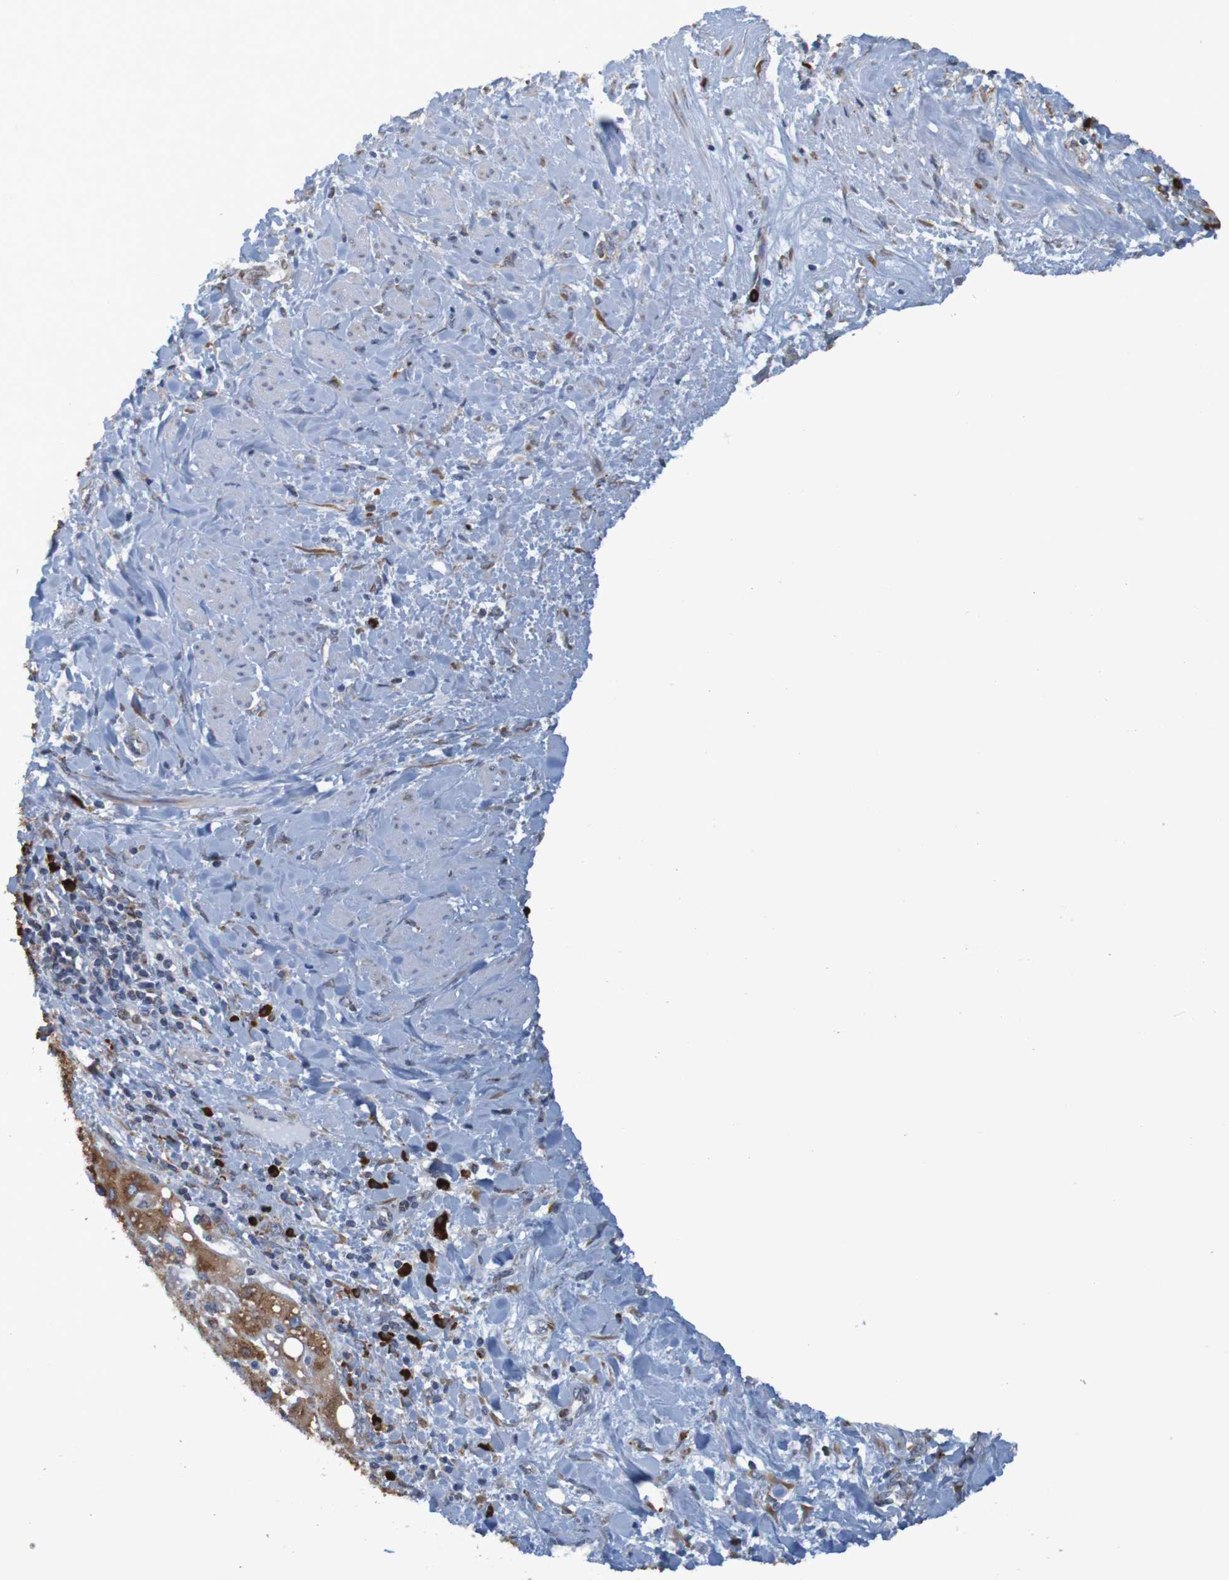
{"staining": {"intensity": "weak", "quantity": "25%-75%", "location": "cytoplasmic/membranous"}, "tissue": "liver cancer", "cell_type": "Tumor cells", "image_type": "cancer", "snomed": [{"axis": "morphology", "description": "Cholangiocarcinoma"}, {"axis": "topography", "description": "Liver"}], "caption": "A low amount of weak cytoplasmic/membranous positivity is identified in about 25%-75% of tumor cells in liver cancer tissue. (DAB (3,3'-diaminobenzidine) IHC, brown staining for protein, blue staining for nuclei).", "gene": "SSR1", "patient": {"sex": "female", "age": 65}}